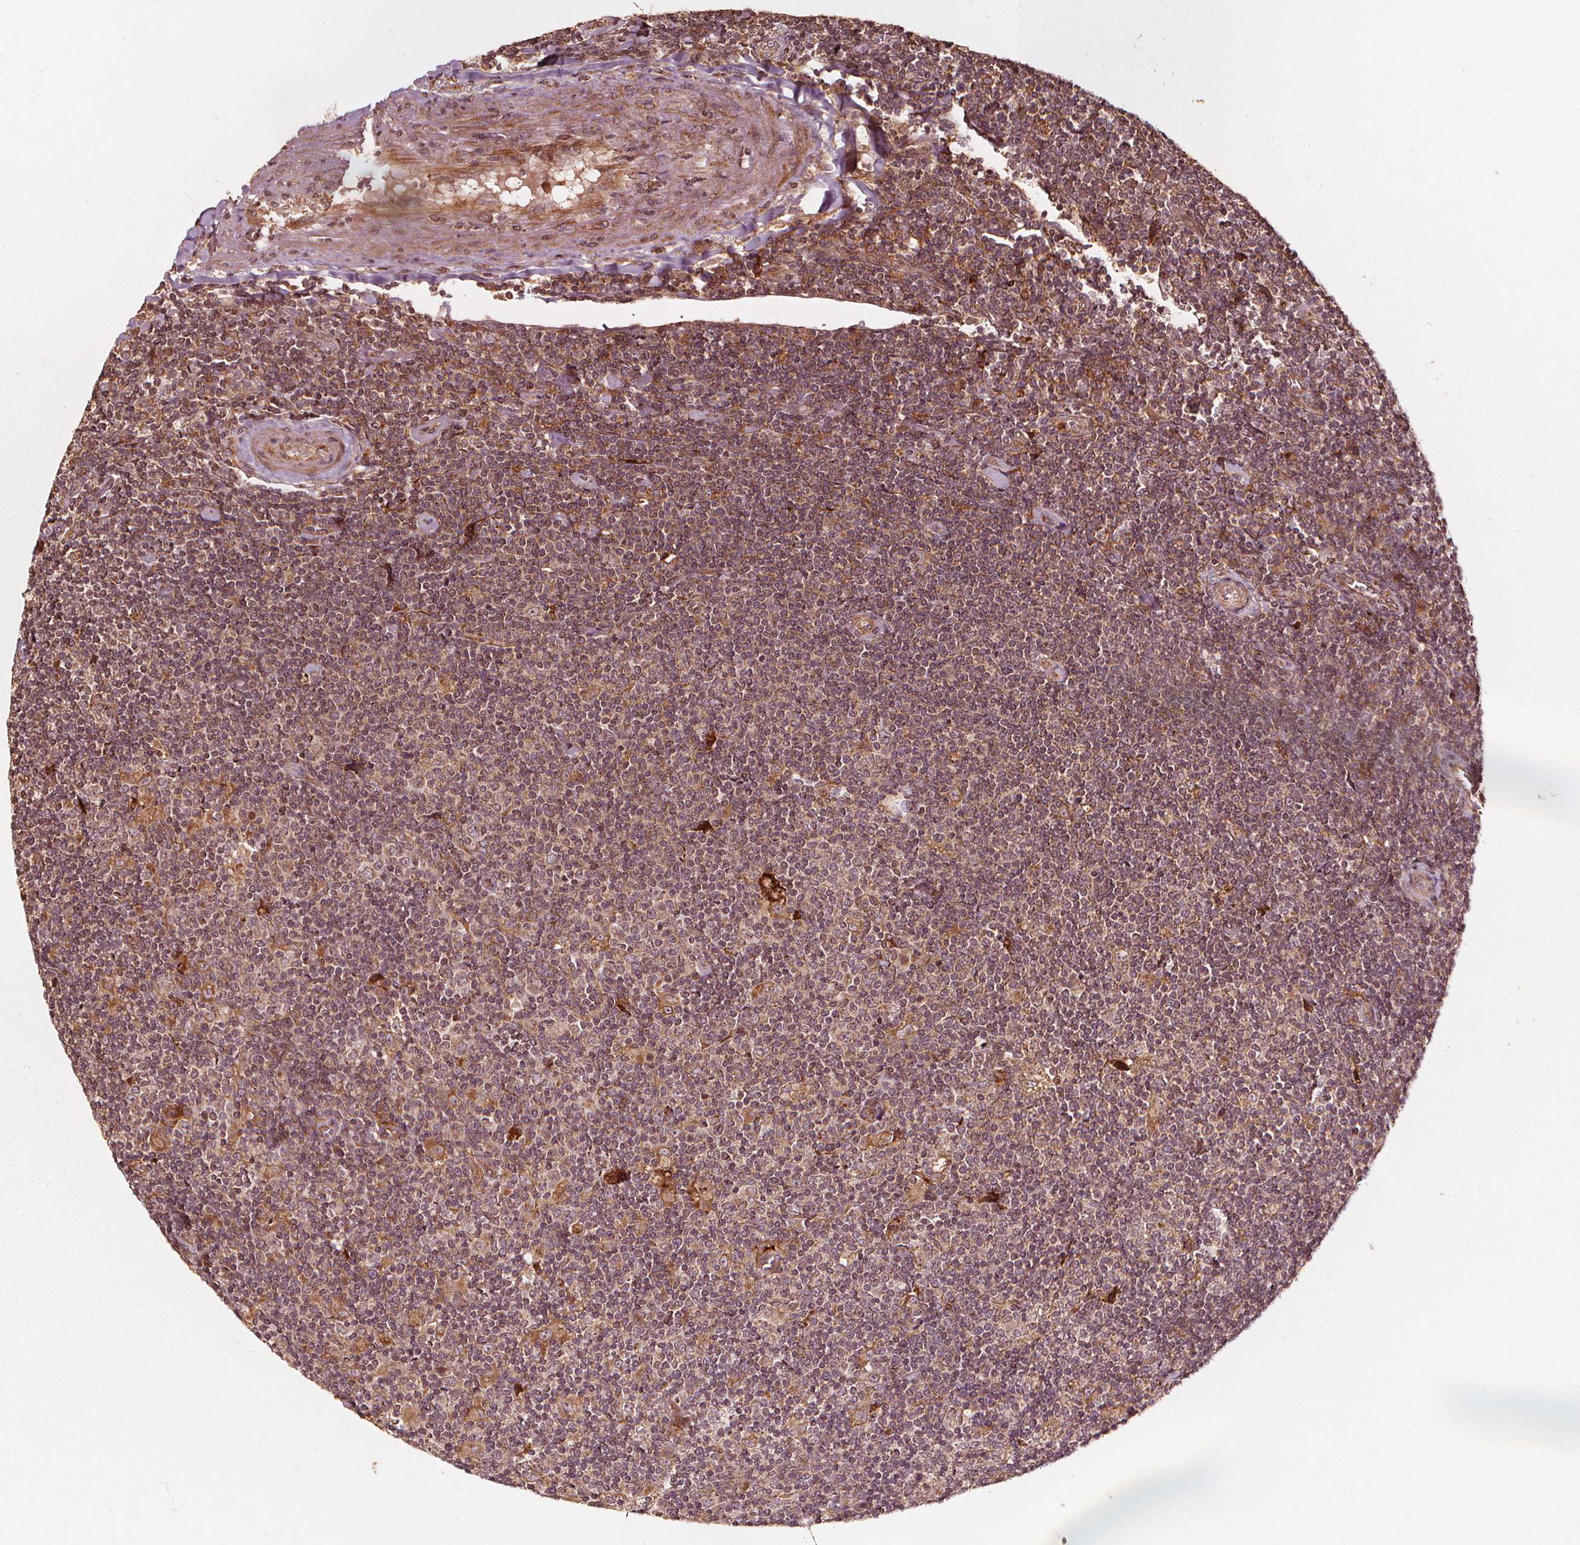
{"staining": {"intensity": "moderate", "quantity": ">75%", "location": "cytoplasmic/membranous"}, "tissue": "lymphoma", "cell_type": "Tumor cells", "image_type": "cancer", "snomed": [{"axis": "morphology", "description": "Hodgkin's disease, NOS"}, {"axis": "topography", "description": "Lymph node"}], "caption": "Human Hodgkin's disease stained with a brown dye exhibits moderate cytoplasmic/membranous positive positivity in about >75% of tumor cells.", "gene": "NPC1", "patient": {"sex": "male", "age": 40}}